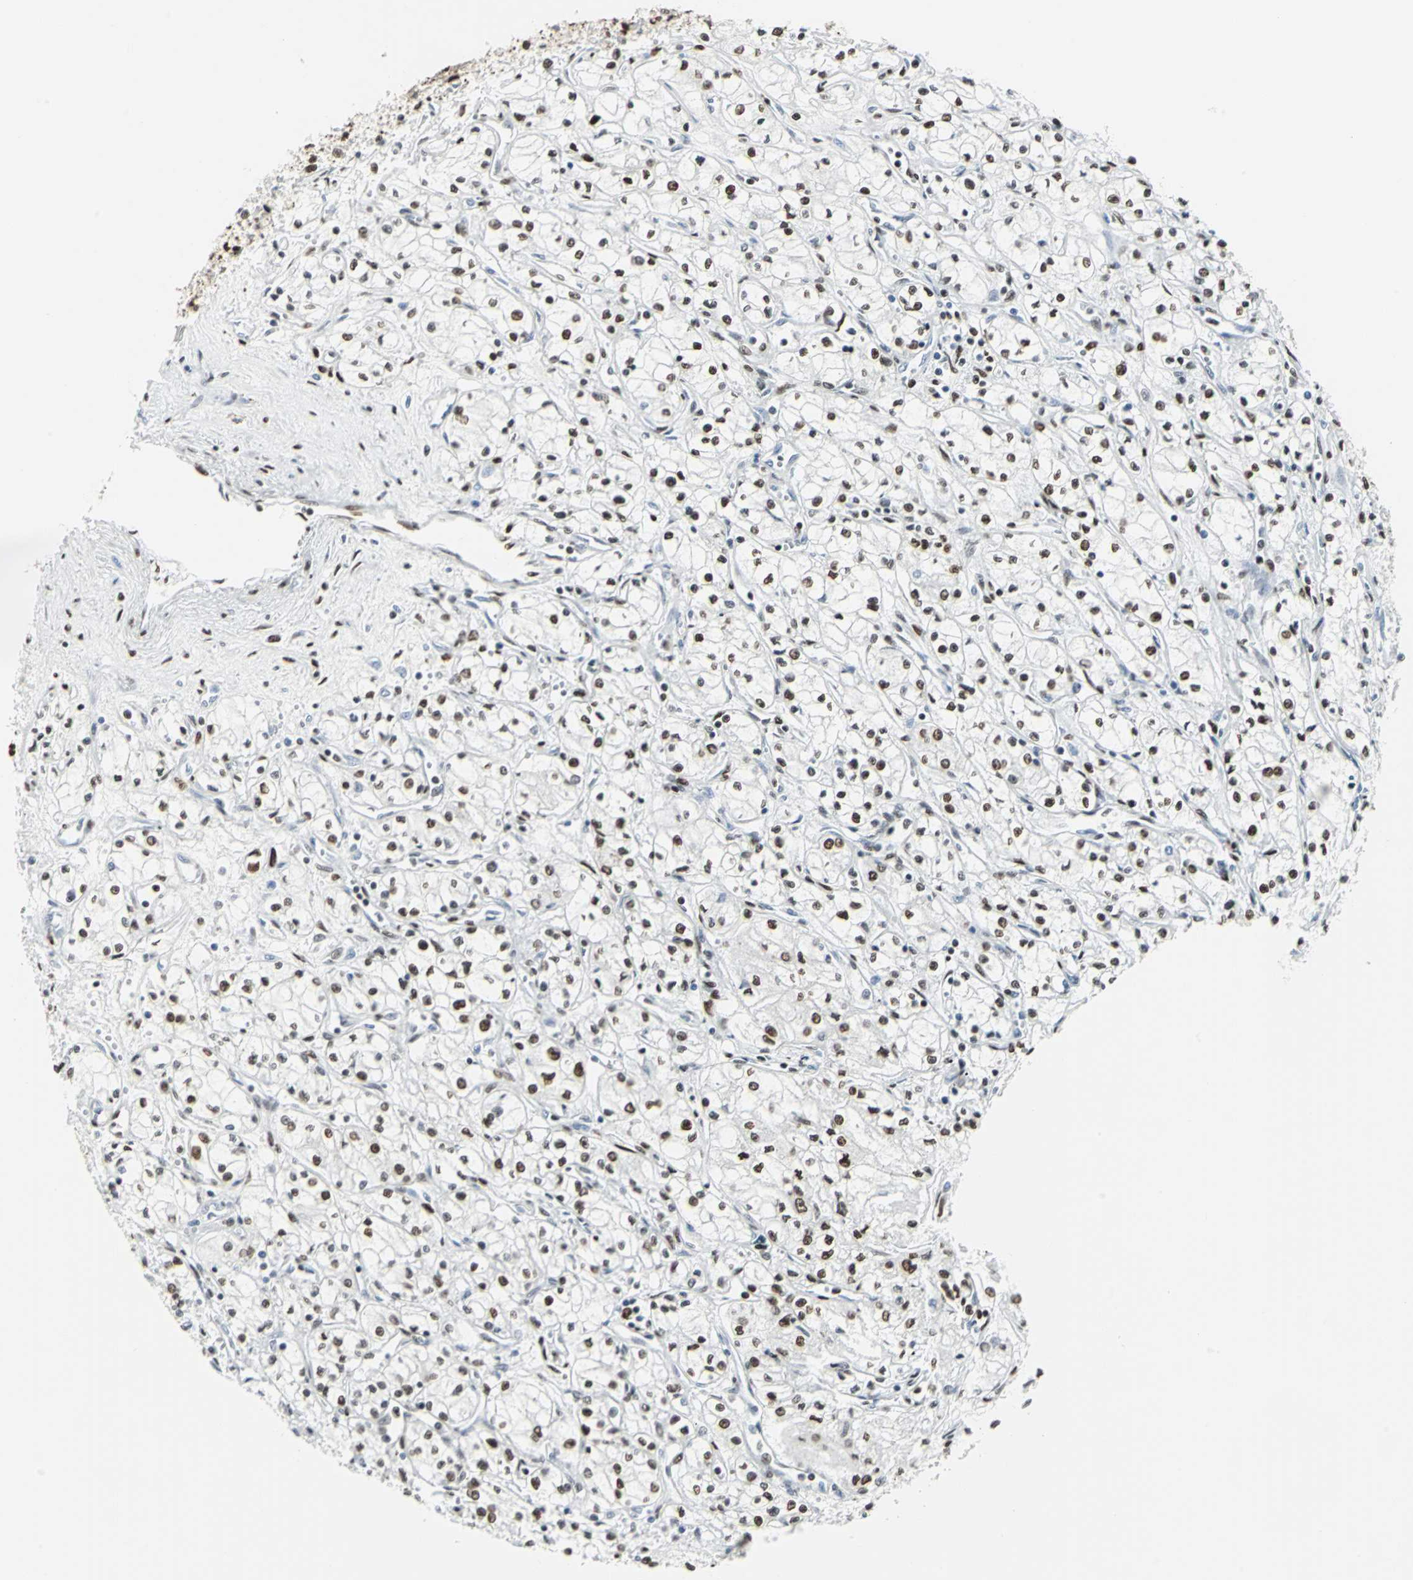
{"staining": {"intensity": "moderate", "quantity": ">75%", "location": "nuclear"}, "tissue": "renal cancer", "cell_type": "Tumor cells", "image_type": "cancer", "snomed": [{"axis": "morphology", "description": "Normal tissue, NOS"}, {"axis": "morphology", "description": "Adenocarcinoma, NOS"}, {"axis": "topography", "description": "Kidney"}], "caption": "IHC (DAB (3,3'-diaminobenzidine)) staining of renal adenocarcinoma demonstrates moderate nuclear protein expression in about >75% of tumor cells.", "gene": "HDAC2", "patient": {"sex": "male", "age": 59}}